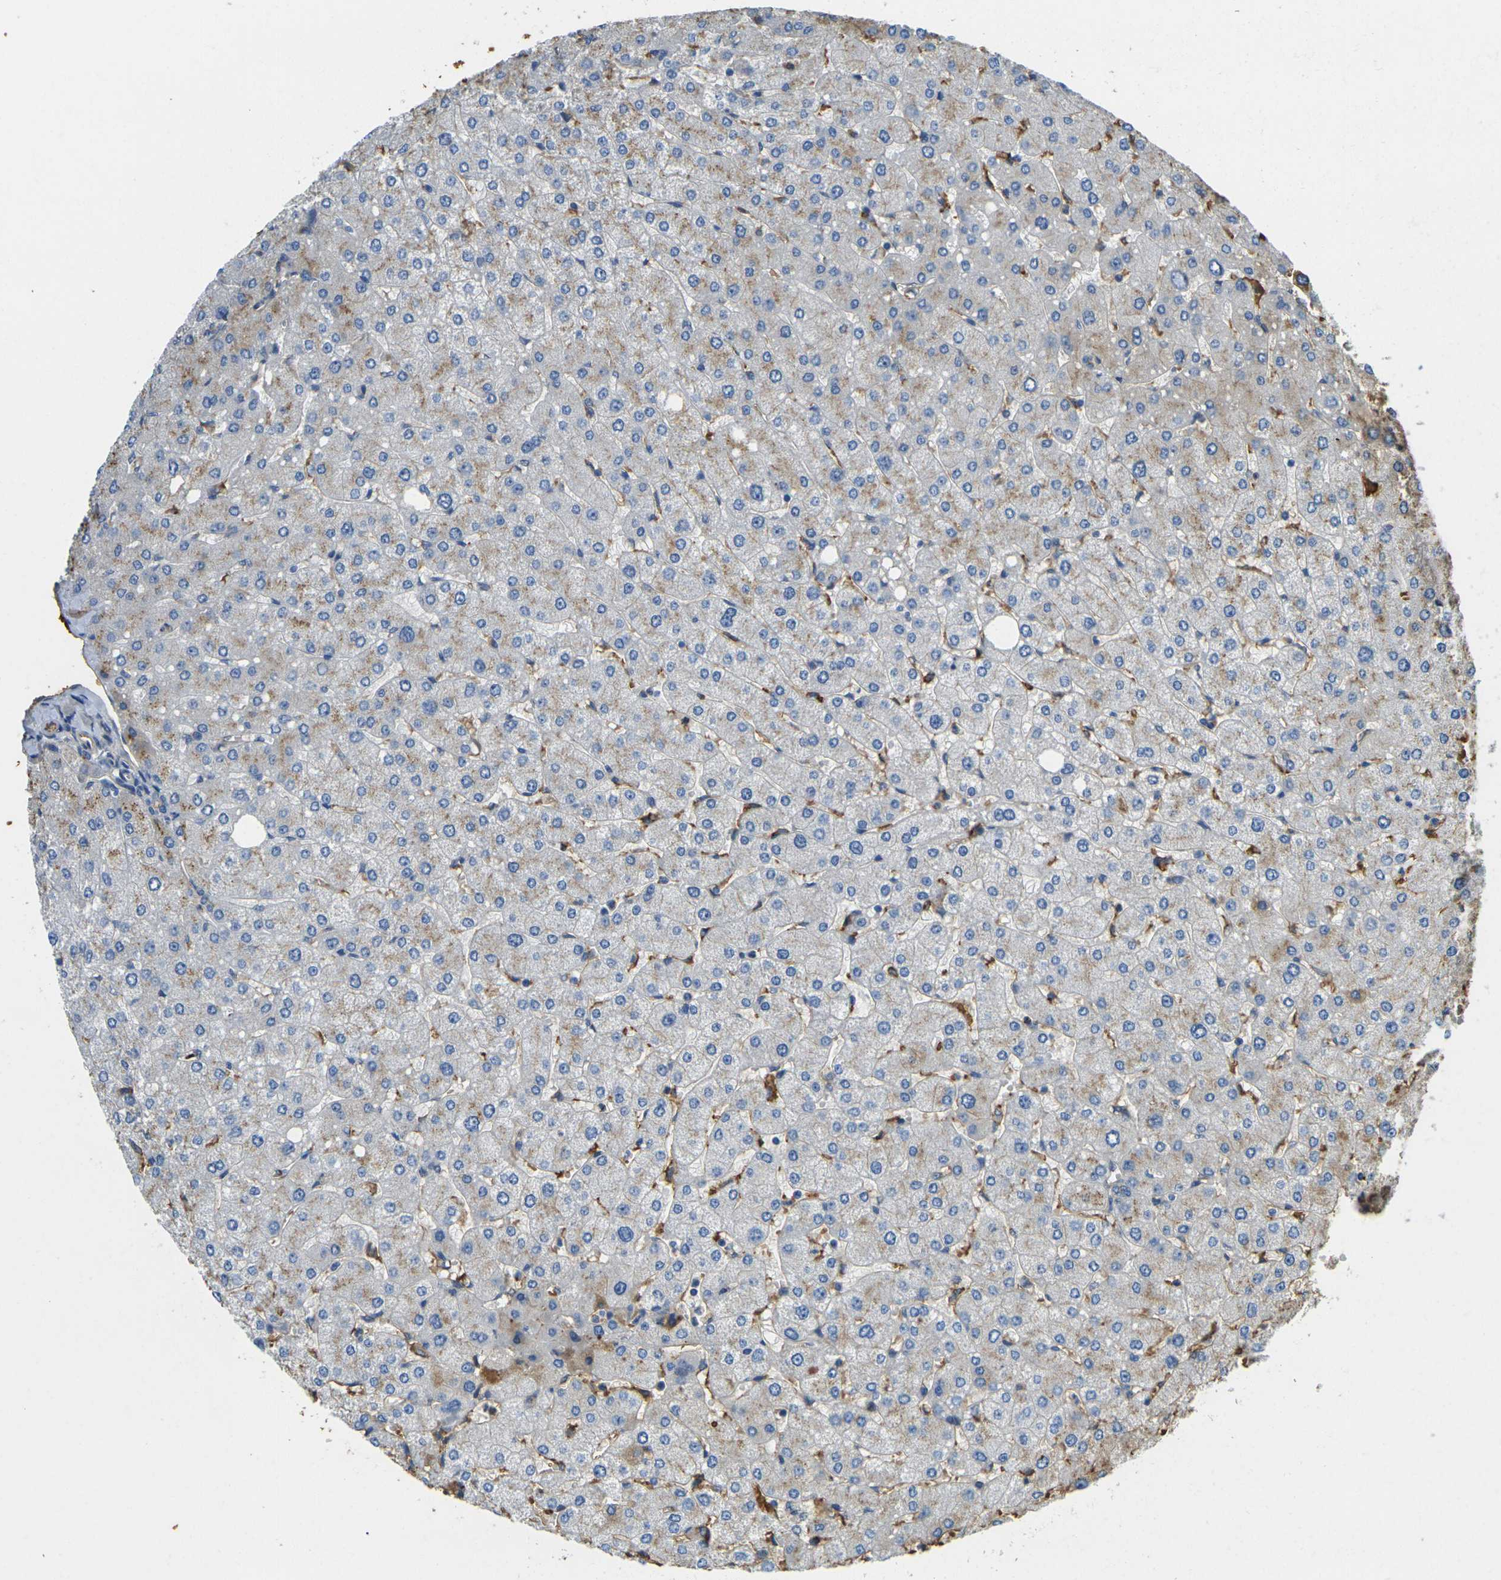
{"staining": {"intensity": "weak", "quantity": ">75%", "location": "cytoplasmic/membranous"}, "tissue": "liver", "cell_type": "Cholangiocytes", "image_type": "normal", "snomed": [{"axis": "morphology", "description": "Normal tissue, NOS"}, {"axis": "topography", "description": "Liver"}], "caption": "Brown immunohistochemical staining in unremarkable liver shows weak cytoplasmic/membranous staining in approximately >75% of cholangiocytes. (Brightfield microscopy of DAB IHC at high magnification).", "gene": "PLCD1", "patient": {"sex": "male", "age": 55}}